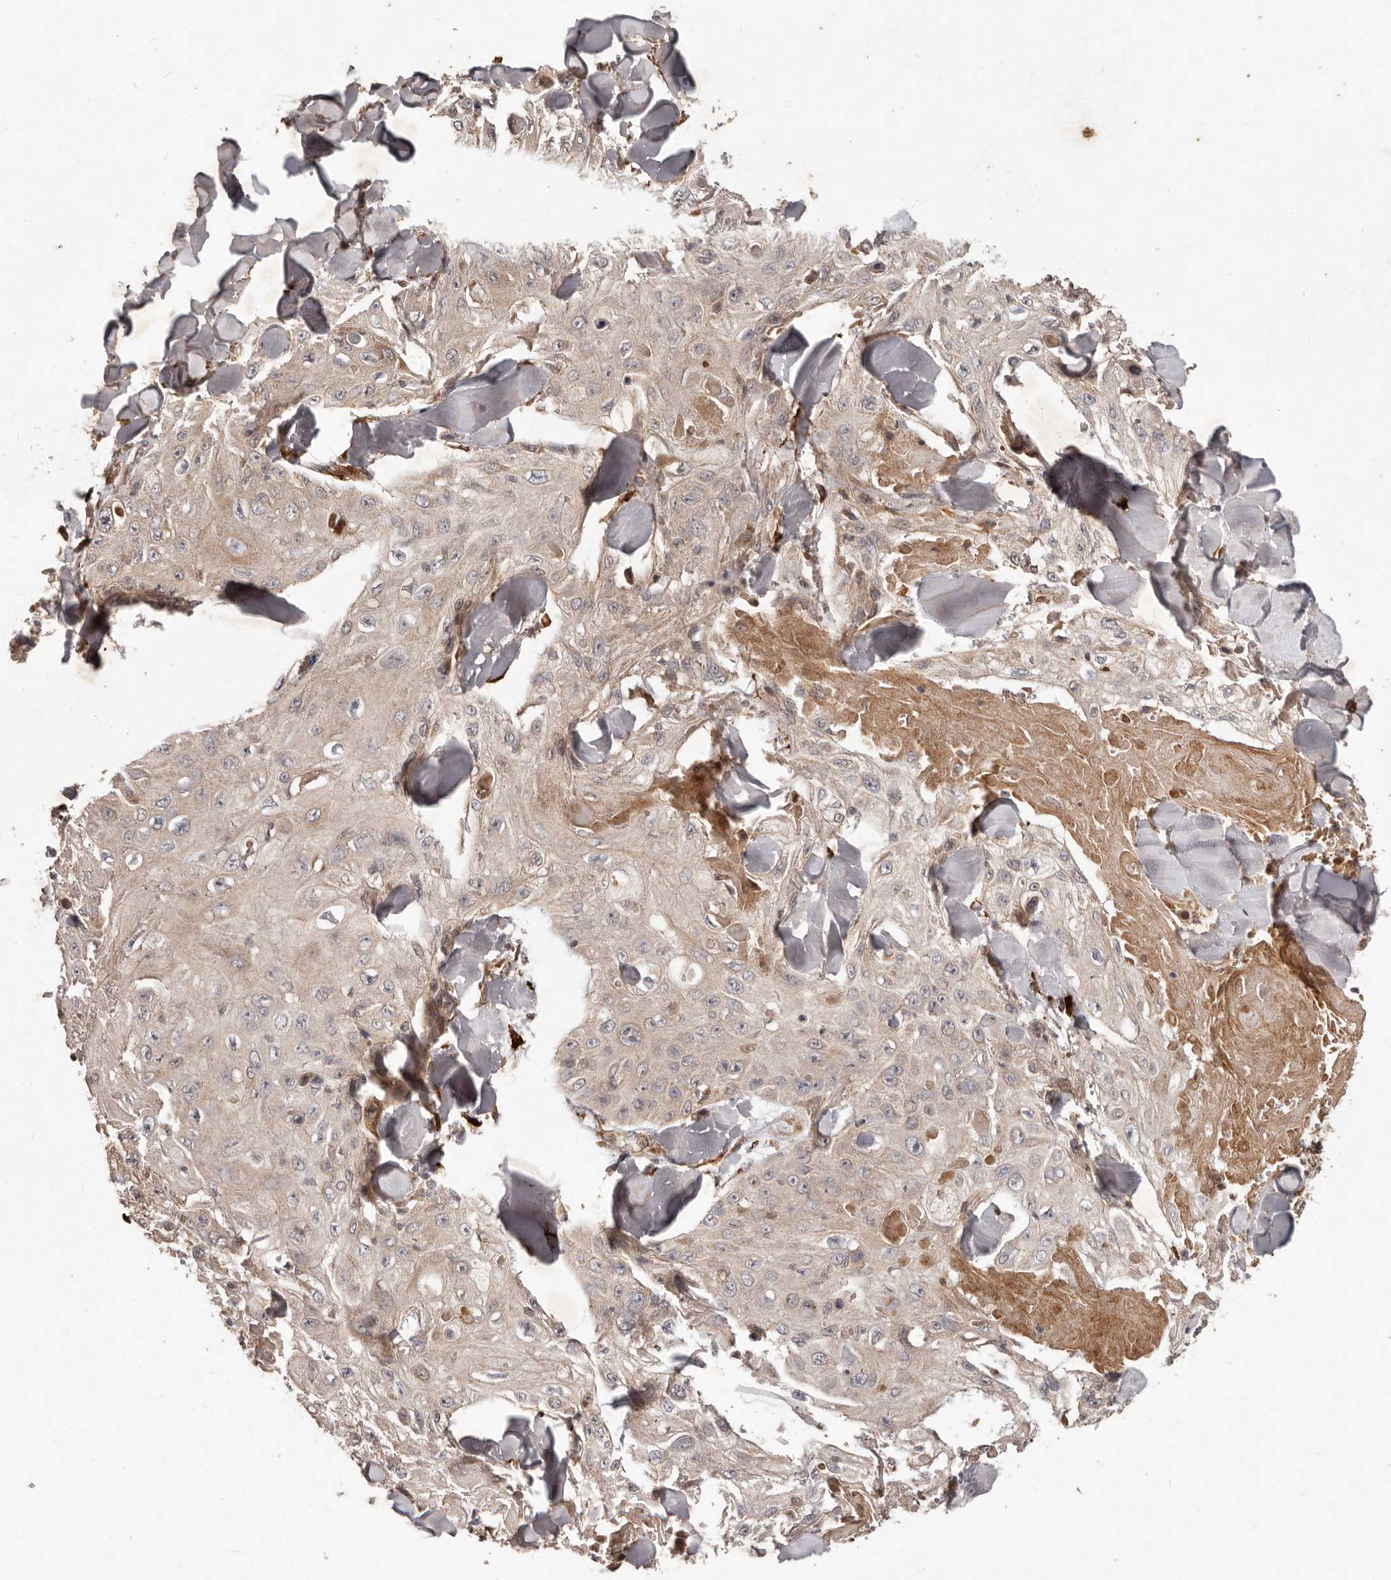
{"staining": {"intensity": "weak", "quantity": ">75%", "location": "cytoplasmic/membranous"}, "tissue": "skin cancer", "cell_type": "Tumor cells", "image_type": "cancer", "snomed": [{"axis": "morphology", "description": "Squamous cell carcinoma, NOS"}, {"axis": "topography", "description": "Skin"}], "caption": "A photomicrograph showing weak cytoplasmic/membranous expression in approximately >75% of tumor cells in skin cancer, as visualized by brown immunohistochemical staining.", "gene": "PLOD2", "patient": {"sex": "male", "age": 86}}